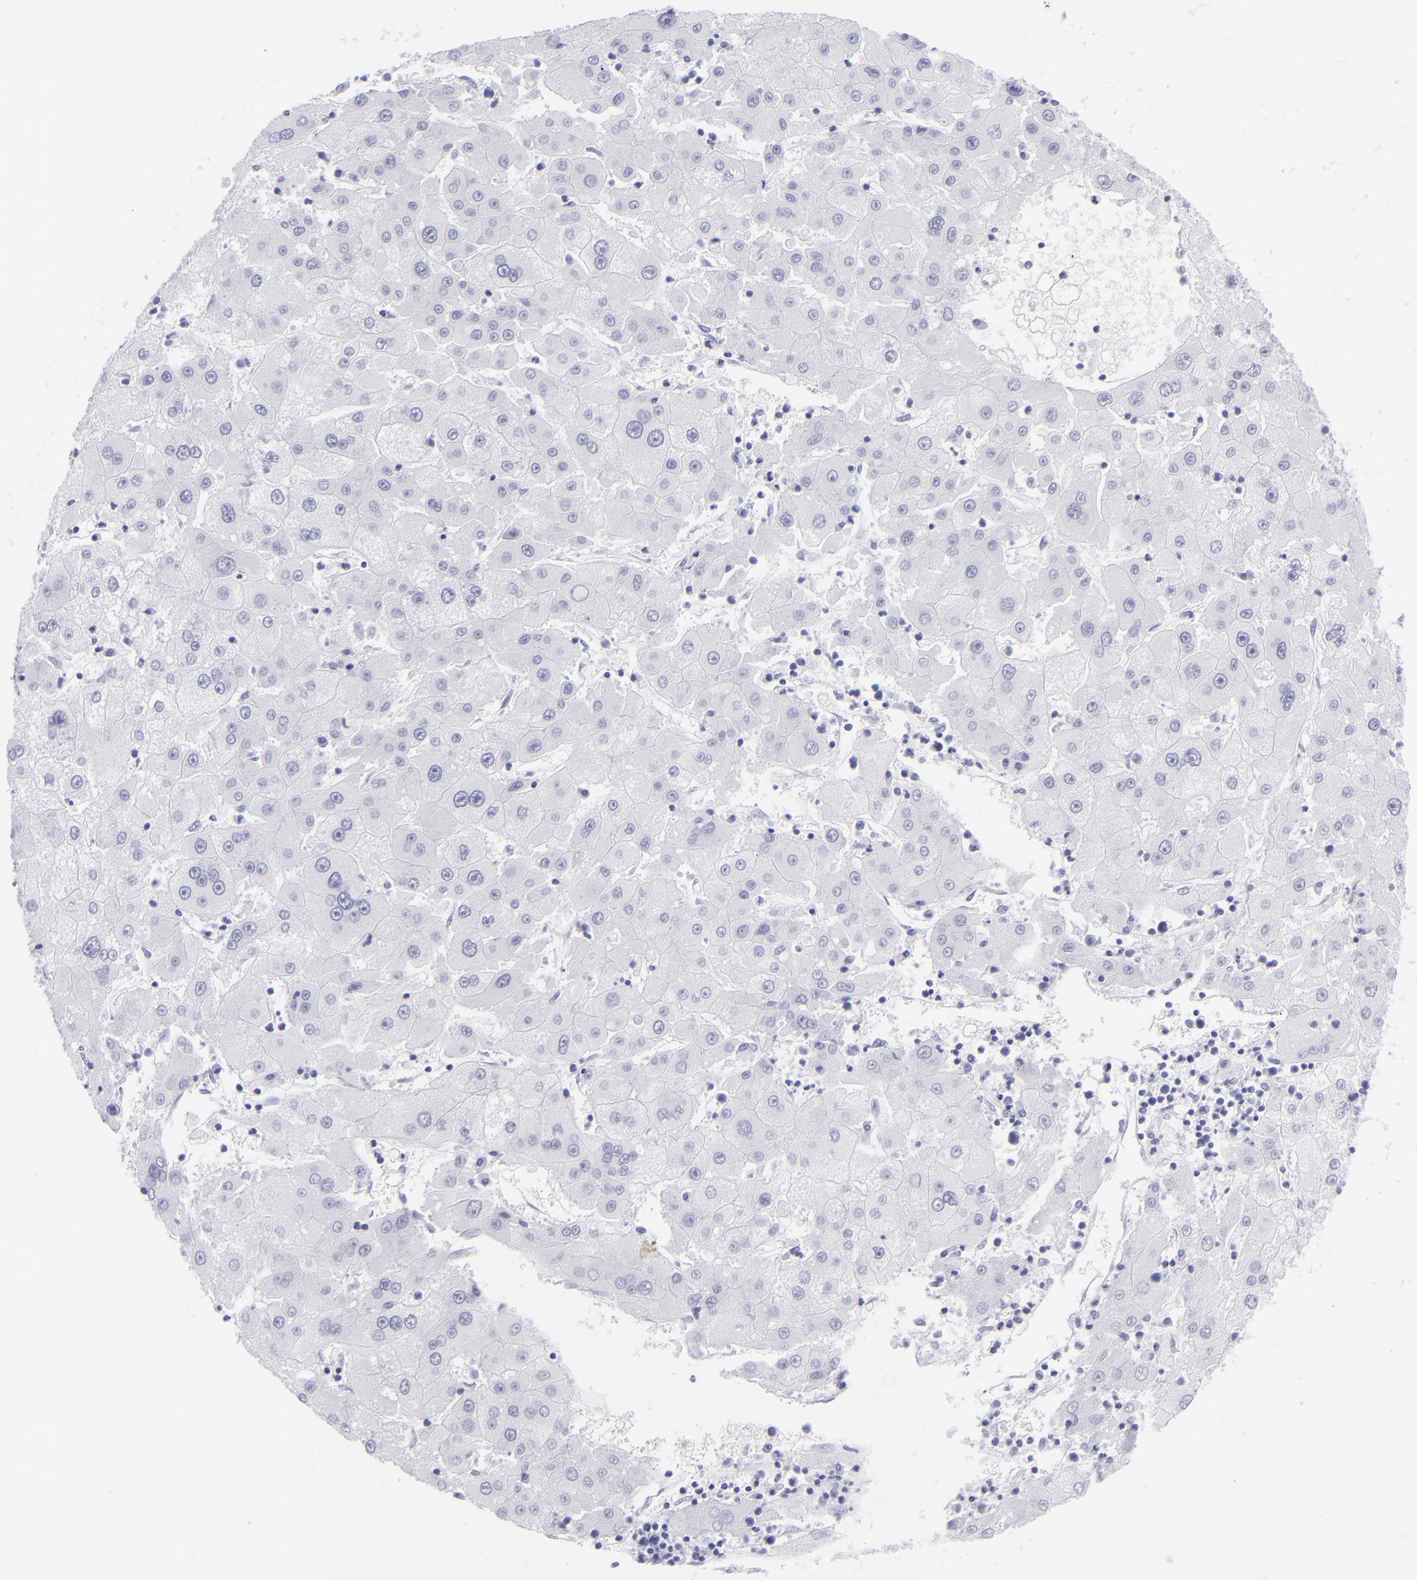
{"staining": {"intensity": "negative", "quantity": "none", "location": "none"}, "tissue": "liver cancer", "cell_type": "Tumor cells", "image_type": "cancer", "snomed": [{"axis": "morphology", "description": "Carcinoma, Hepatocellular, NOS"}, {"axis": "topography", "description": "Liver"}], "caption": "Tumor cells are negative for protein expression in human liver cancer (hepatocellular carcinoma).", "gene": "PIP", "patient": {"sex": "male", "age": 72}}